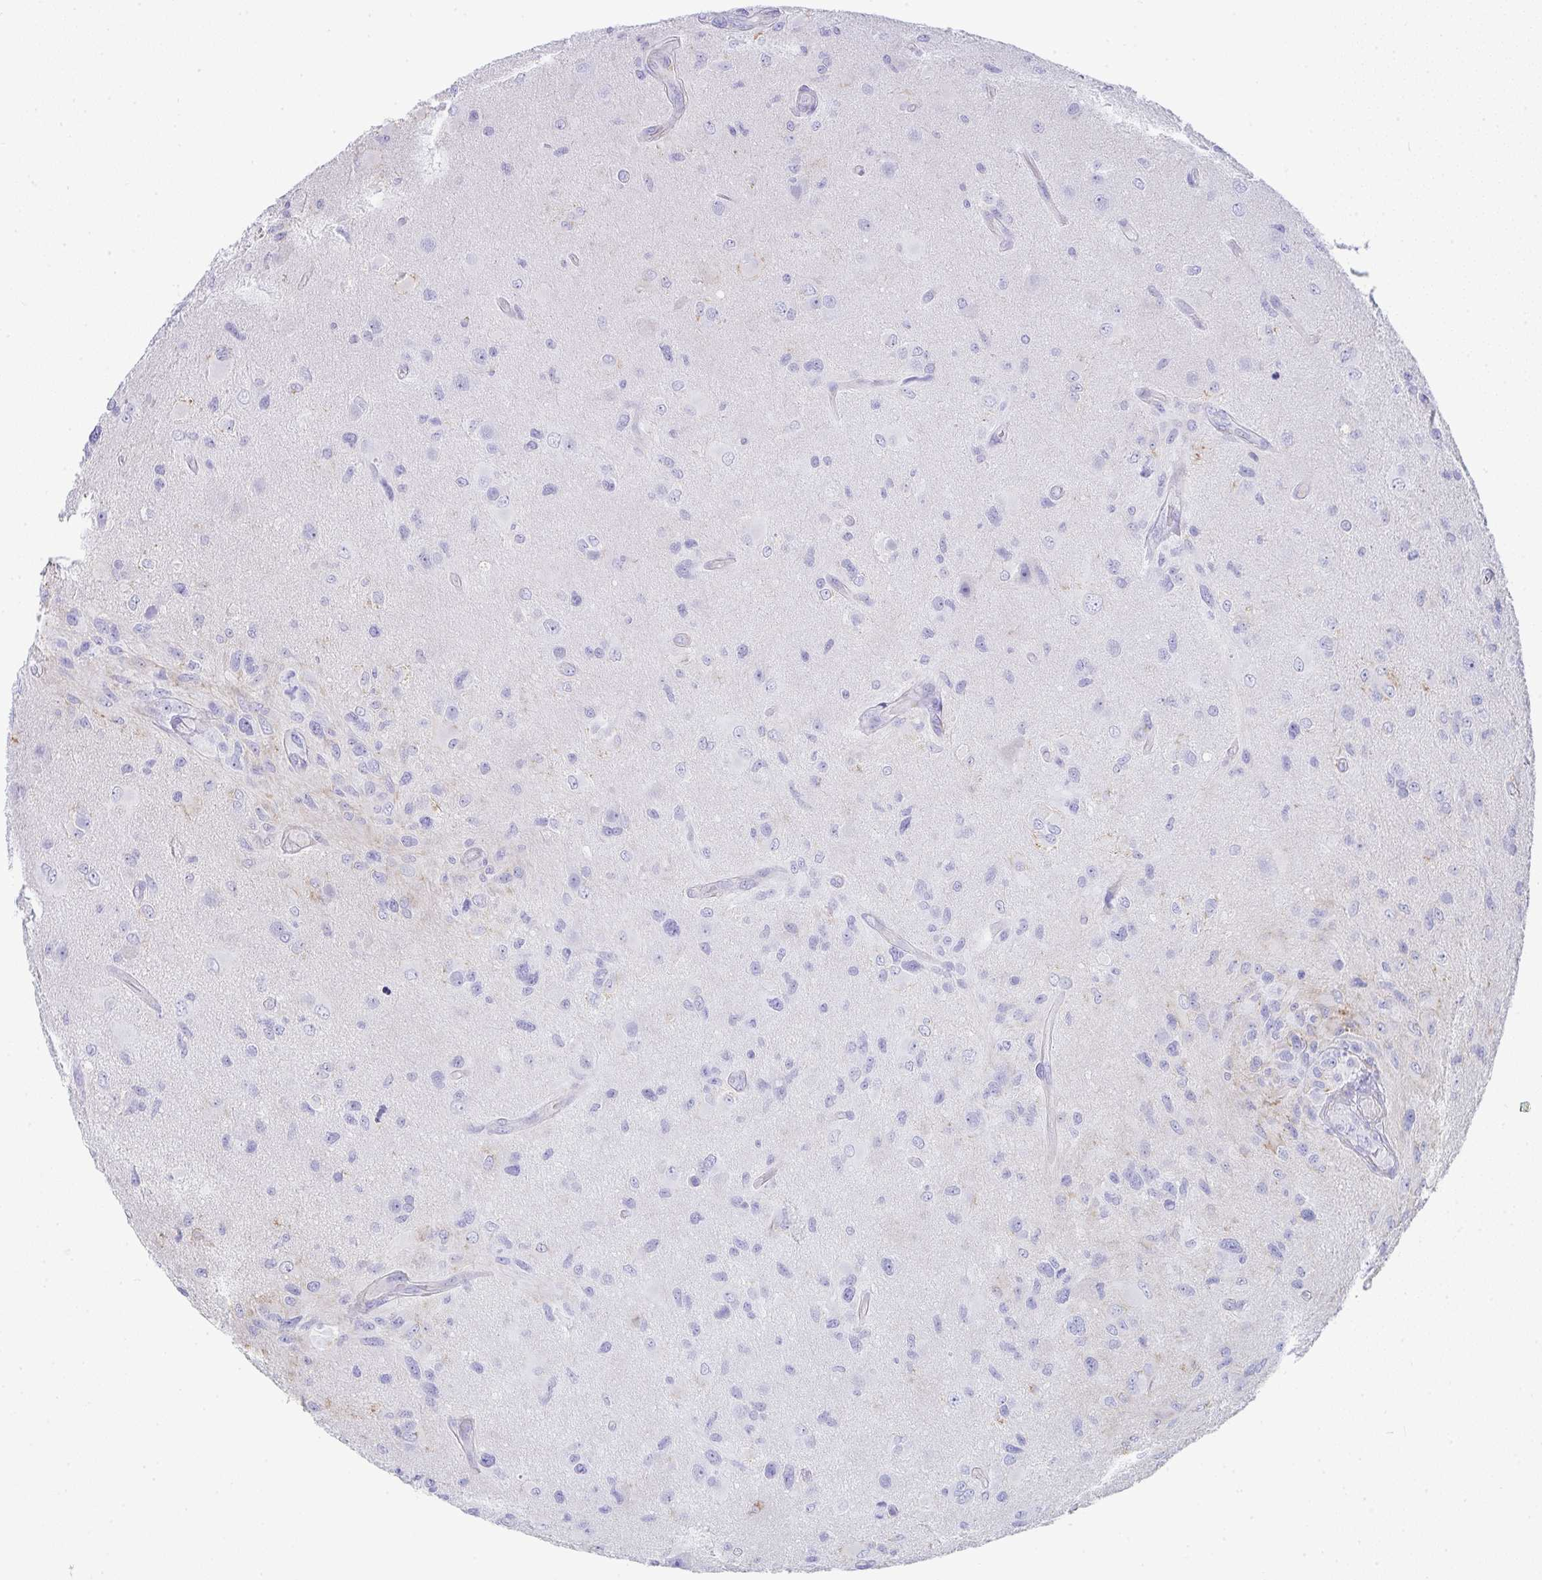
{"staining": {"intensity": "negative", "quantity": "none", "location": "none"}, "tissue": "glioma", "cell_type": "Tumor cells", "image_type": "cancer", "snomed": [{"axis": "morphology", "description": "Glioma, malignant, High grade"}, {"axis": "topography", "description": "Brain"}], "caption": "Immunohistochemistry (IHC) of glioma demonstrates no positivity in tumor cells. (DAB immunohistochemistry, high magnification).", "gene": "PRND", "patient": {"sex": "male", "age": 53}}